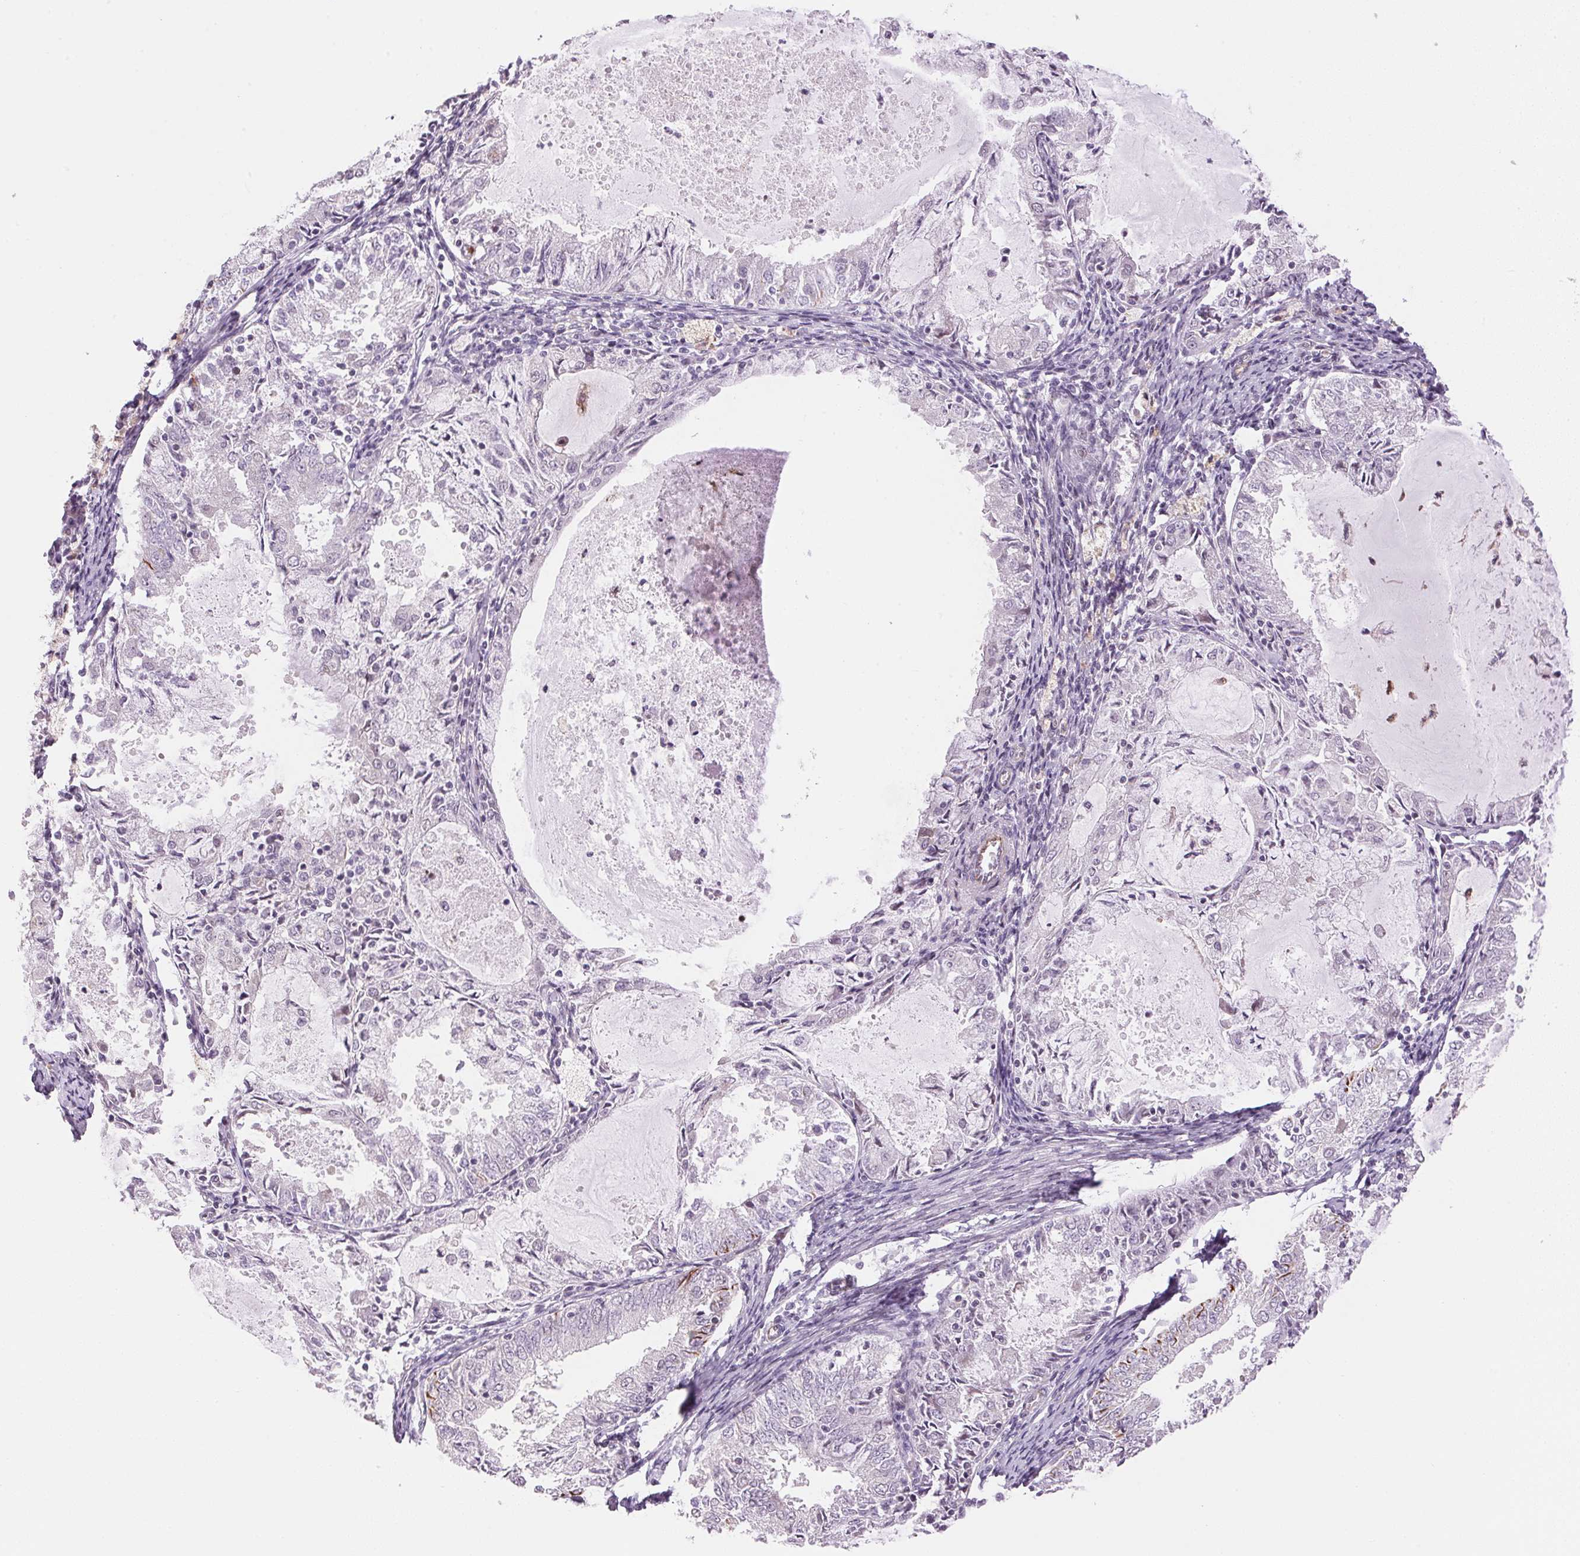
{"staining": {"intensity": "negative", "quantity": "none", "location": "none"}, "tissue": "endometrial cancer", "cell_type": "Tumor cells", "image_type": "cancer", "snomed": [{"axis": "morphology", "description": "Adenocarcinoma, NOS"}, {"axis": "topography", "description": "Endometrium"}], "caption": "Tumor cells are negative for protein expression in human adenocarcinoma (endometrial).", "gene": "GYG2", "patient": {"sex": "female", "age": 57}}